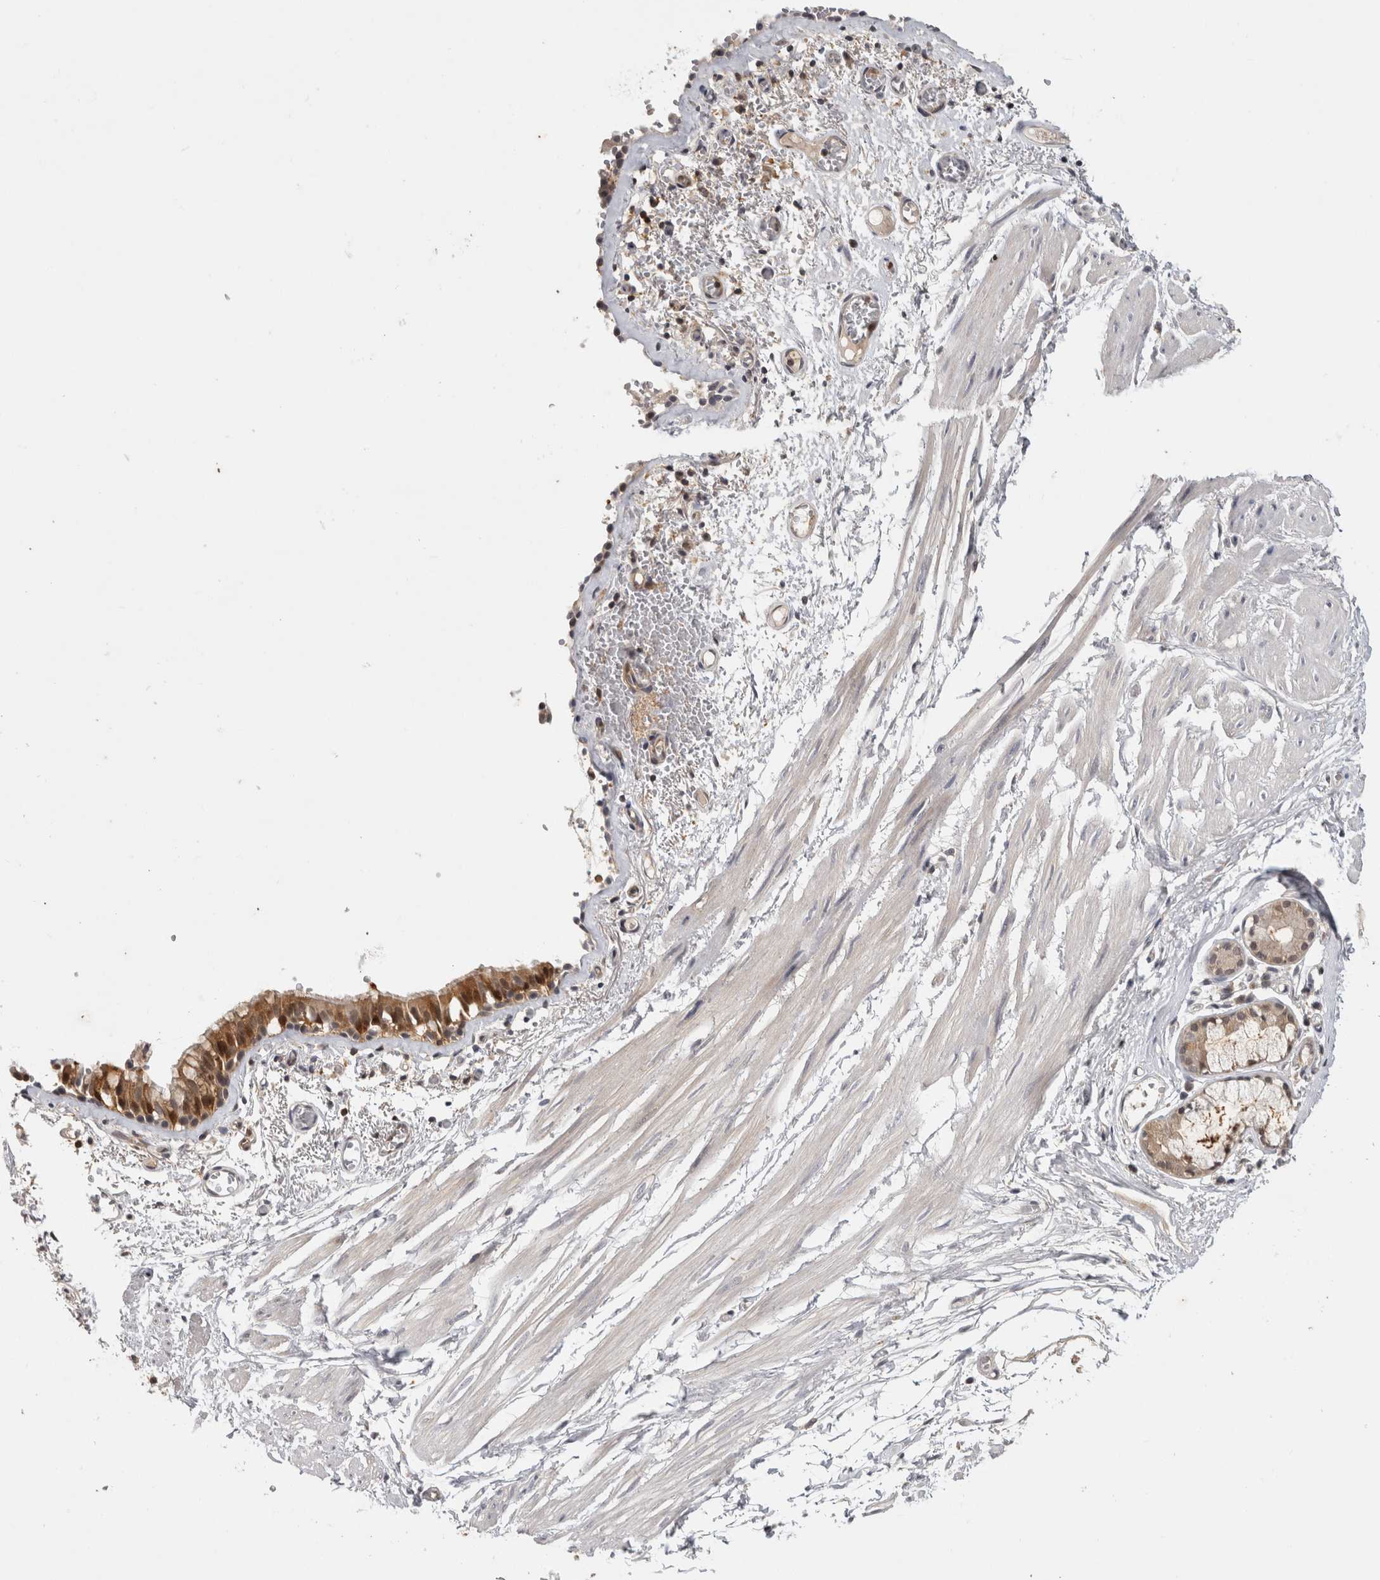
{"staining": {"intensity": "moderate", "quantity": "25%-75%", "location": "cytoplasmic/membranous,nuclear"}, "tissue": "bronchus", "cell_type": "Respiratory epithelial cells", "image_type": "normal", "snomed": [{"axis": "morphology", "description": "Normal tissue, NOS"}, {"axis": "topography", "description": "Bronchus"}, {"axis": "topography", "description": "Lung"}], "caption": "IHC image of normal bronchus: human bronchus stained using immunohistochemistry shows medium levels of moderate protein expression localized specifically in the cytoplasmic/membranous,nuclear of respiratory epithelial cells, appearing as a cytoplasmic/membranous,nuclear brown color.", "gene": "ACAT2", "patient": {"sex": "male", "age": 56}}